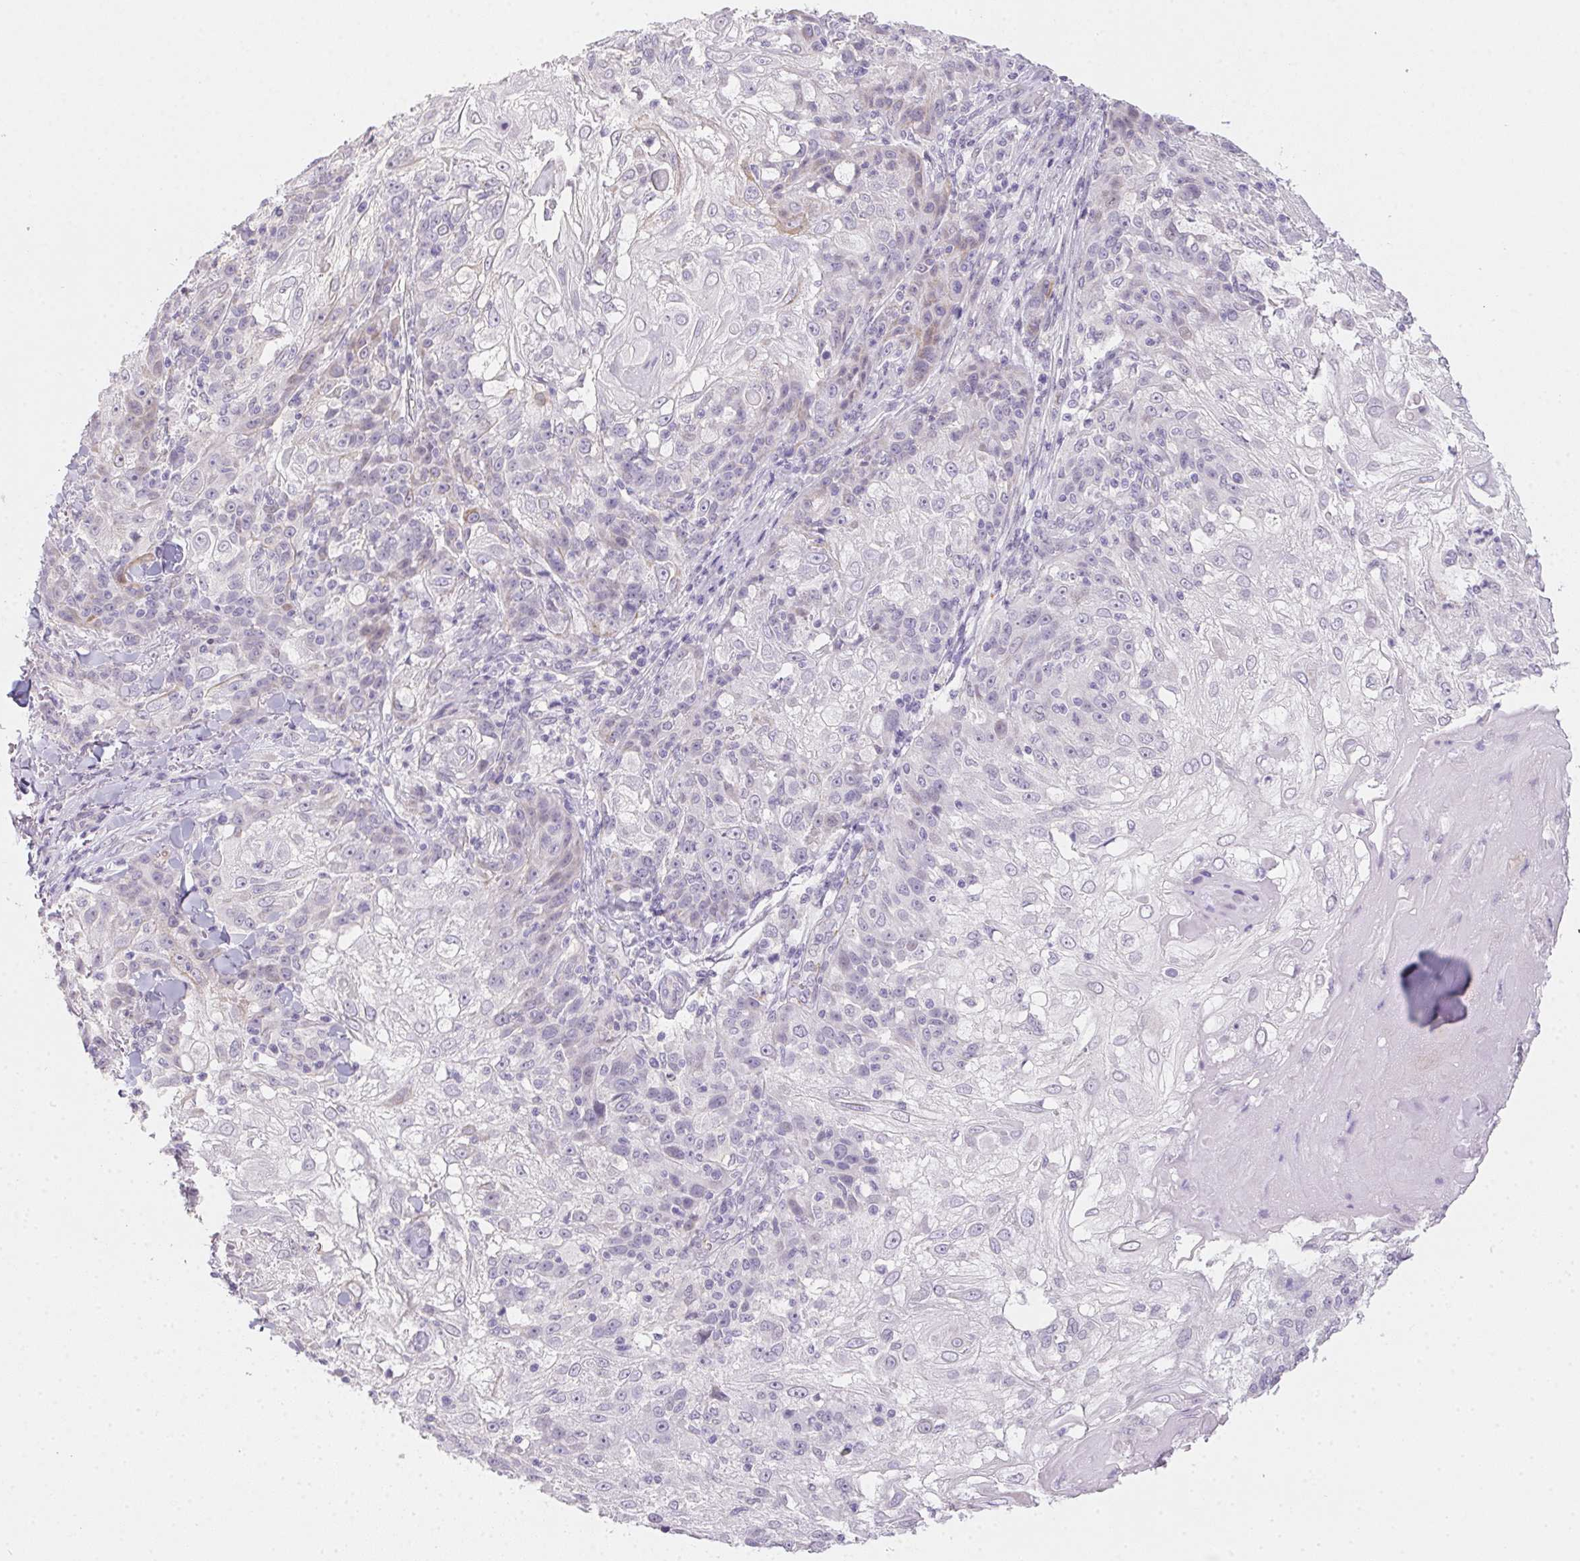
{"staining": {"intensity": "negative", "quantity": "none", "location": "none"}, "tissue": "skin cancer", "cell_type": "Tumor cells", "image_type": "cancer", "snomed": [{"axis": "morphology", "description": "Normal tissue, NOS"}, {"axis": "morphology", "description": "Squamous cell carcinoma, NOS"}, {"axis": "topography", "description": "Skin"}], "caption": "Immunohistochemistry of human skin cancer (squamous cell carcinoma) demonstrates no positivity in tumor cells.", "gene": "MORC1", "patient": {"sex": "female", "age": 83}}